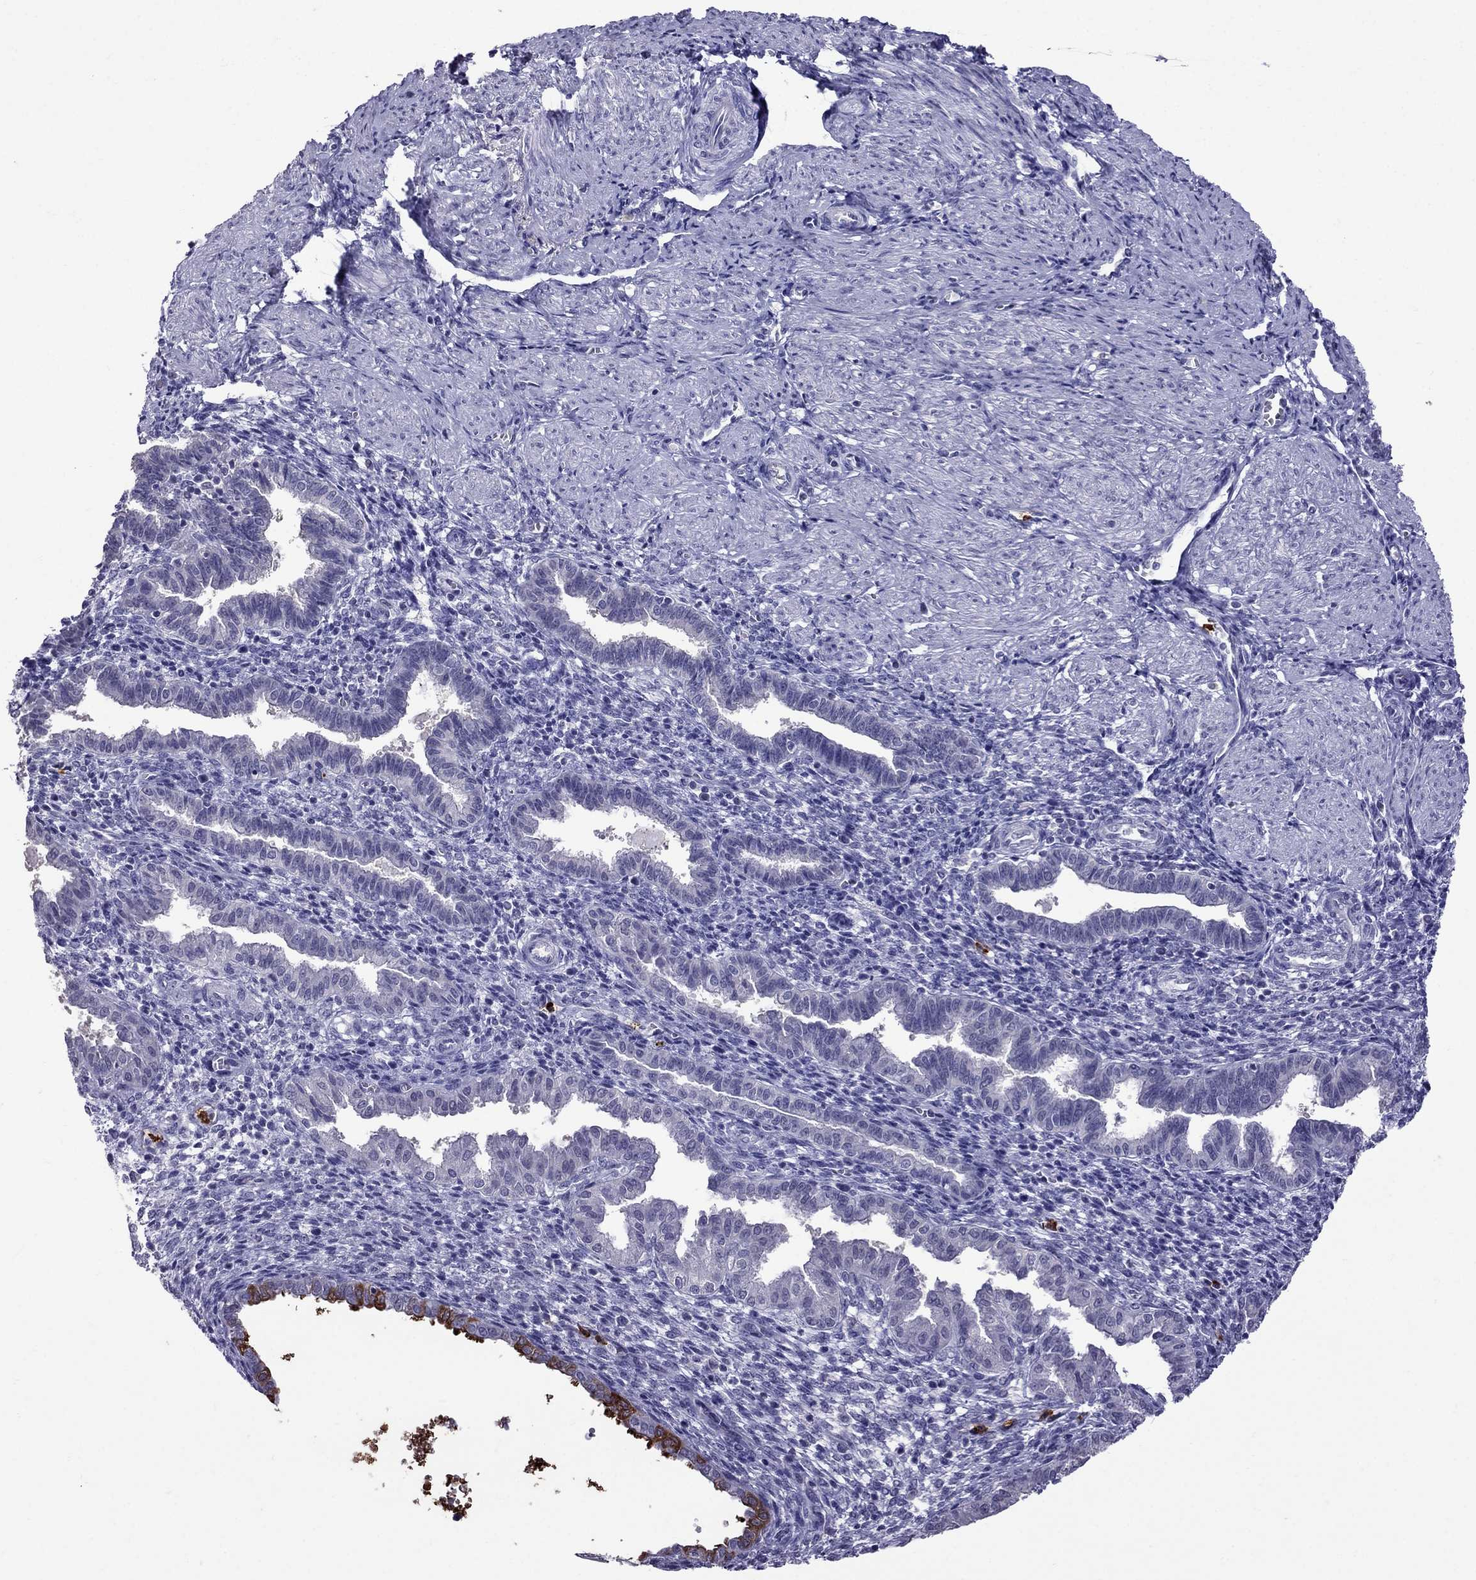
{"staining": {"intensity": "negative", "quantity": "none", "location": "none"}, "tissue": "endometrium", "cell_type": "Cells in endometrial stroma", "image_type": "normal", "snomed": [{"axis": "morphology", "description": "Normal tissue, NOS"}, {"axis": "topography", "description": "Endometrium"}], "caption": "Immunohistochemistry of normal endometrium displays no positivity in cells in endometrial stroma.", "gene": "OLFM4", "patient": {"sex": "female", "age": 37}}